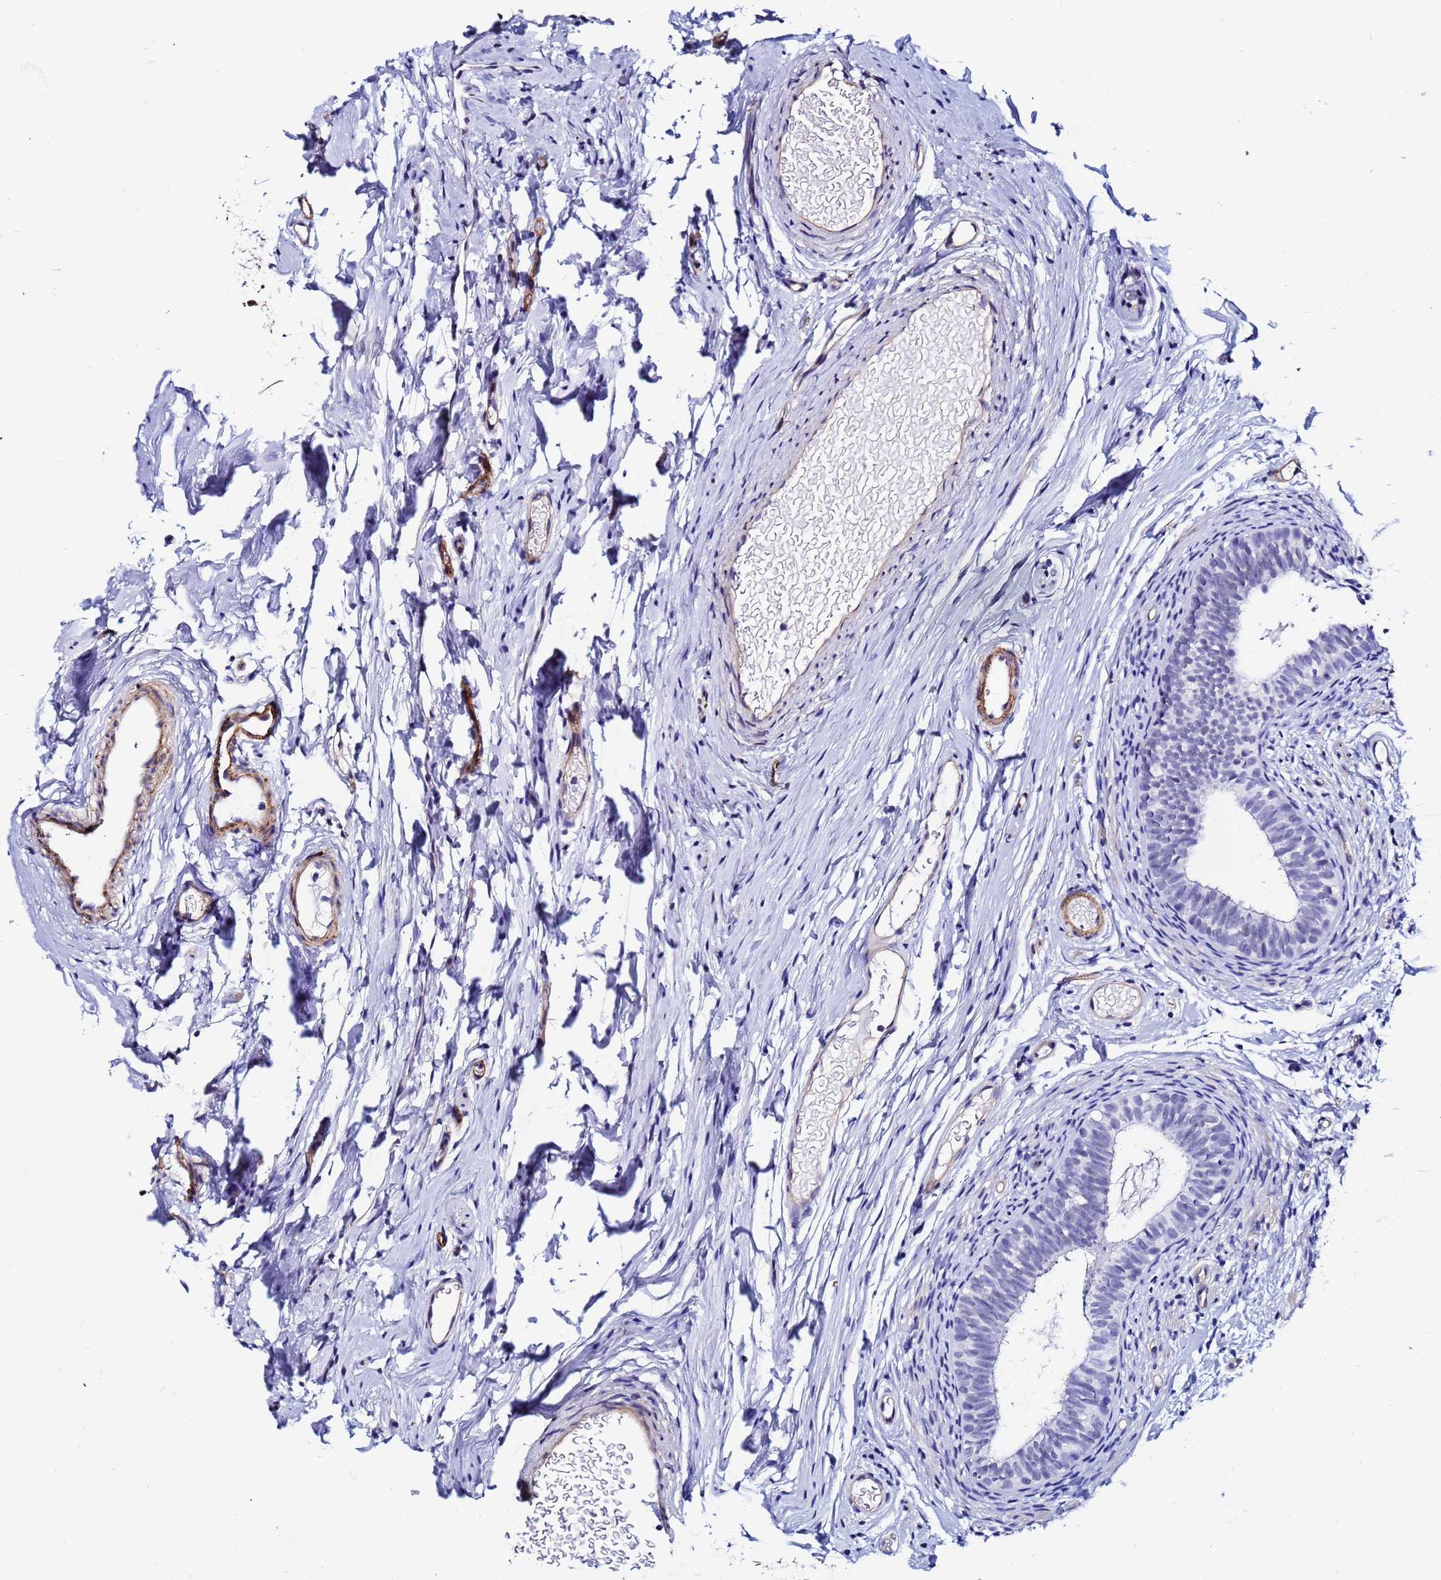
{"staining": {"intensity": "weak", "quantity": "25%-75%", "location": "cytoplasmic/membranous,nuclear"}, "tissue": "epididymis", "cell_type": "Glandular cells", "image_type": "normal", "snomed": [{"axis": "morphology", "description": "Normal tissue, NOS"}, {"axis": "topography", "description": "Epididymis"}], "caption": "Brown immunohistochemical staining in benign human epididymis displays weak cytoplasmic/membranous,nuclear staining in about 25%-75% of glandular cells. Nuclei are stained in blue.", "gene": "DEFB104A", "patient": {"sex": "male", "age": 4}}